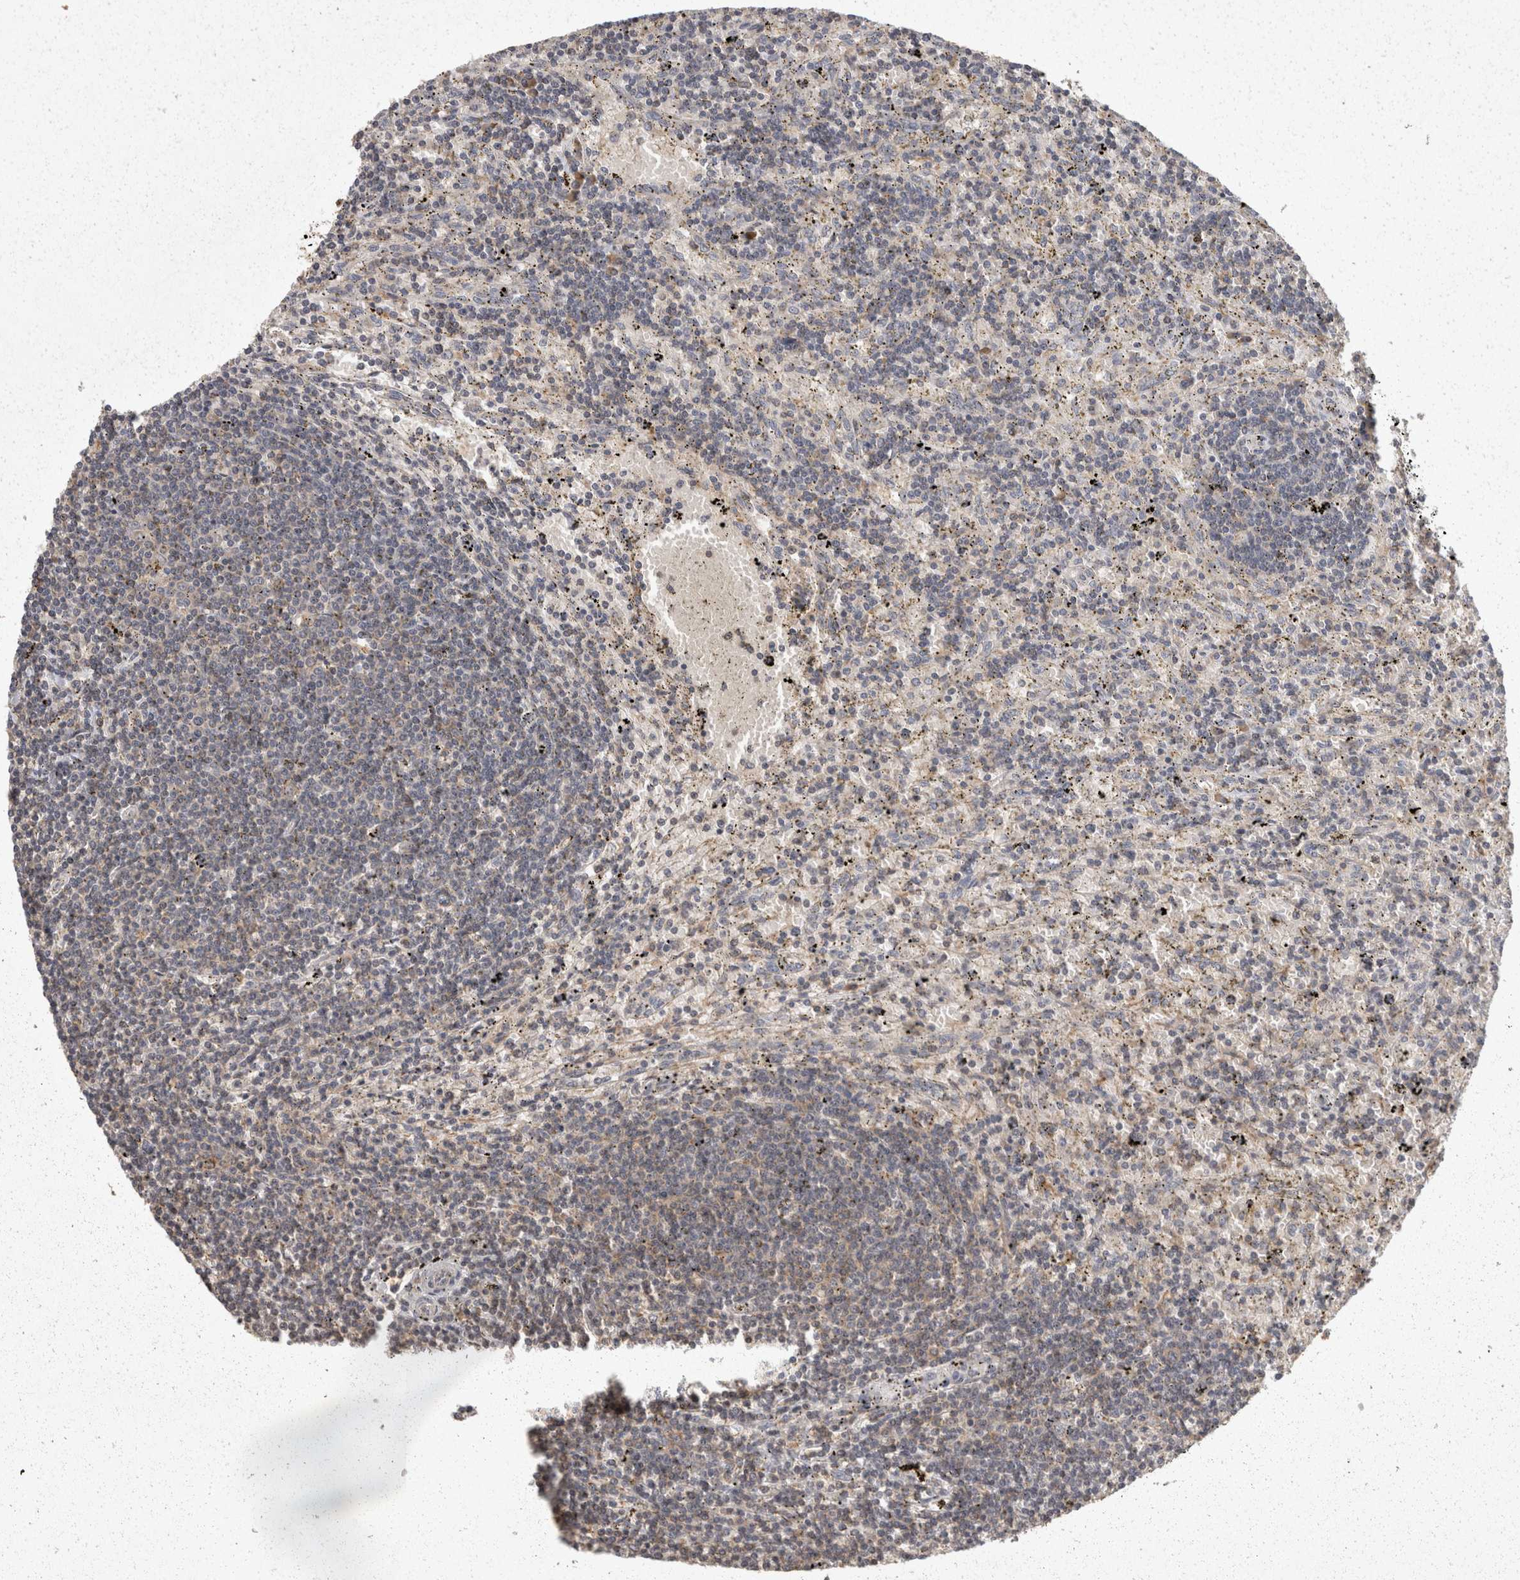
{"staining": {"intensity": "negative", "quantity": "none", "location": "none"}, "tissue": "lymphoma", "cell_type": "Tumor cells", "image_type": "cancer", "snomed": [{"axis": "morphology", "description": "Malignant lymphoma, non-Hodgkin's type, Low grade"}, {"axis": "topography", "description": "Spleen"}], "caption": "A photomicrograph of human low-grade malignant lymphoma, non-Hodgkin's type is negative for staining in tumor cells.", "gene": "ACAT2", "patient": {"sex": "male", "age": 76}}